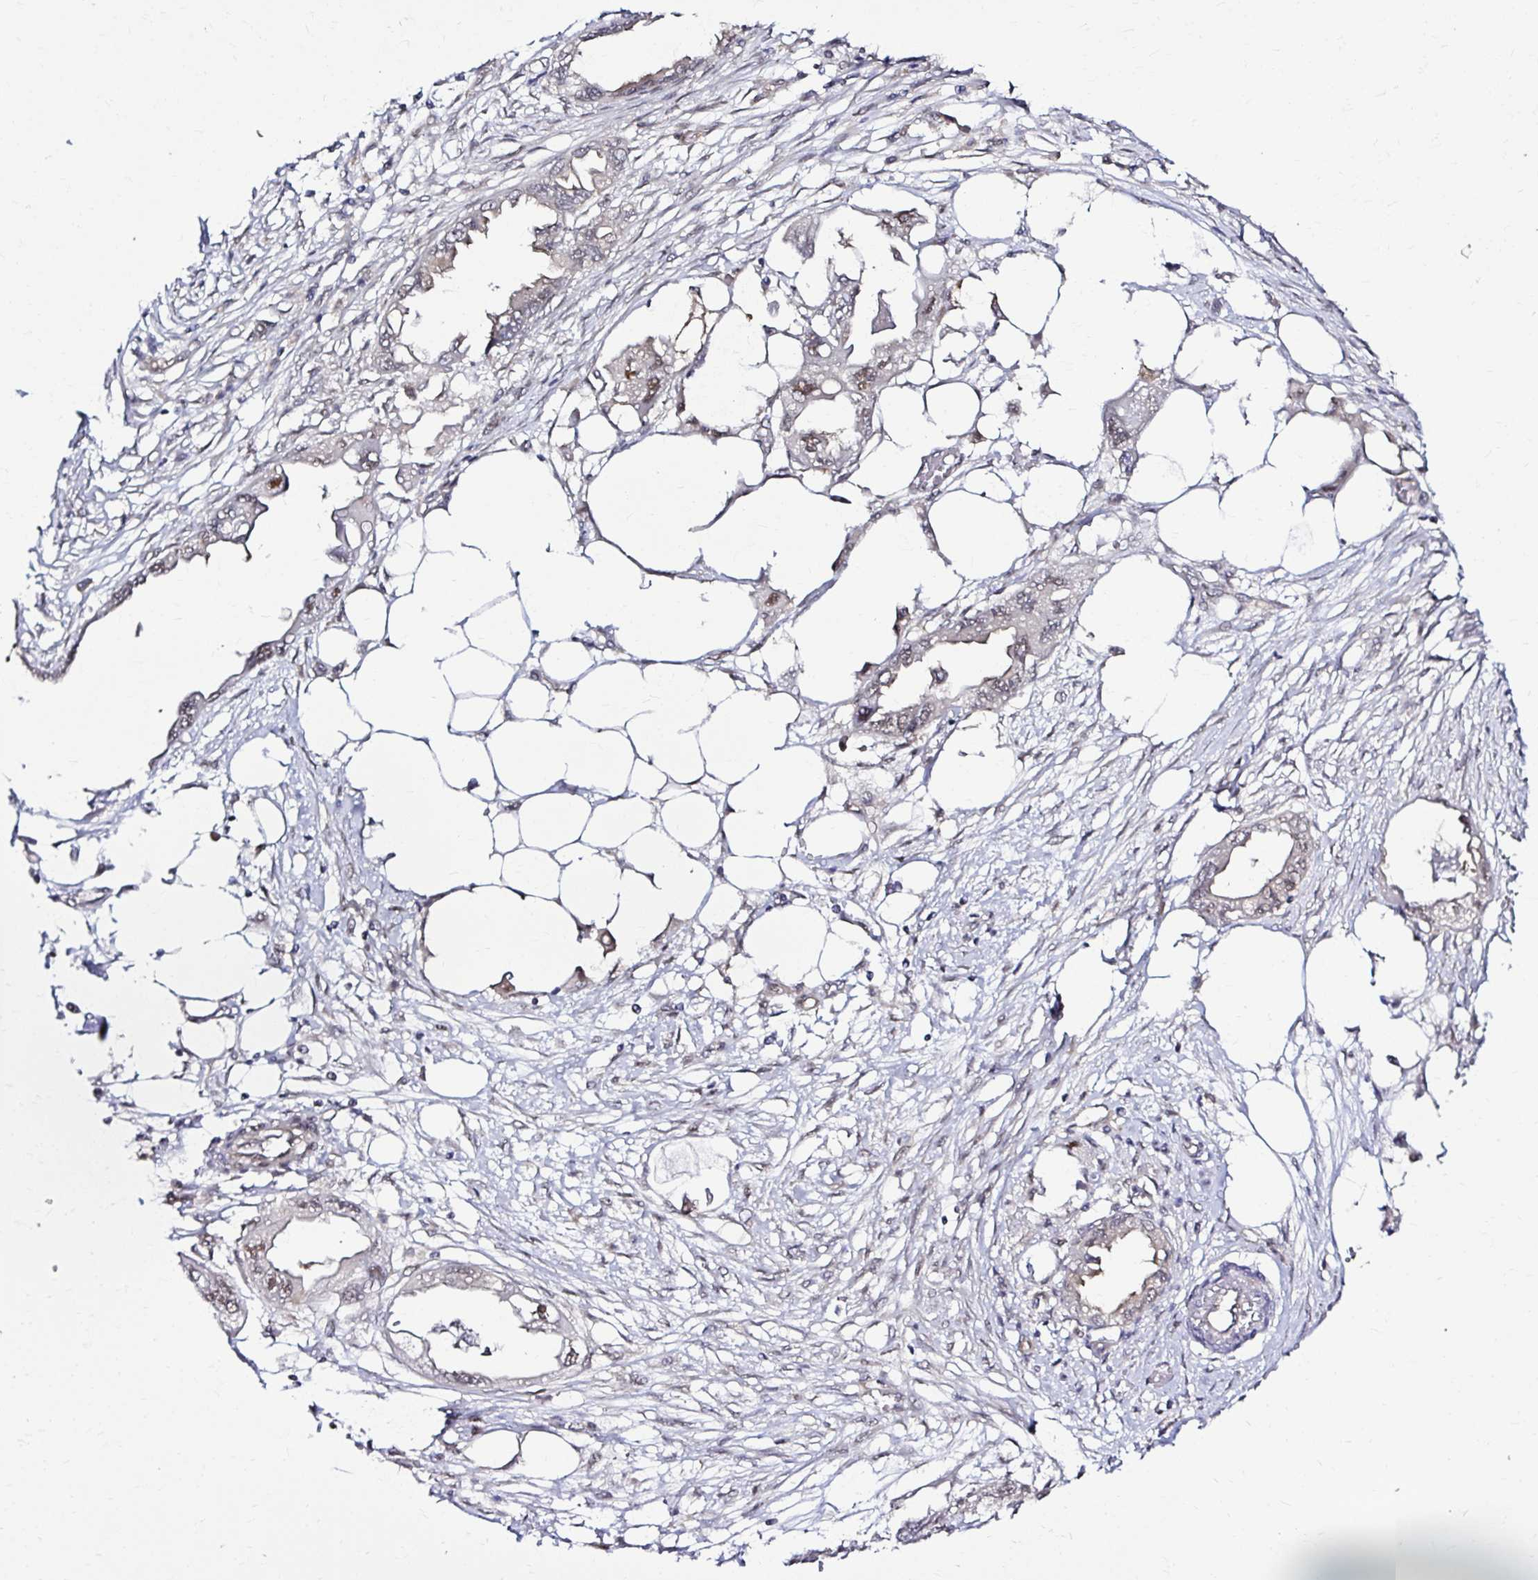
{"staining": {"intensity": "weak", "quantity": "25%-75%", "location": "nuclear"}, "tissue": "endometrial cancer", "cell_type": "Tumor cells", "image_type": "cancer", "snomed": [{"axis": "morphology", "description": "Adenocarcinoma, NOS"}, {"axis": "morphology", "description": "Adenocarcinoma, metastatic, NOS"}, {"axis": "topography", "description": "Adipose tissue"}, {"axis": "topography", "description": "Endometrium"}], "caption": "Protein staining of metastatic adenocarcinoma (endometrial) tissue displays weak nuclear positivity in about 25%-75% of tumor cells.", "gene": "PSMD3", "patient": {"sex": "female", "age": 67}}